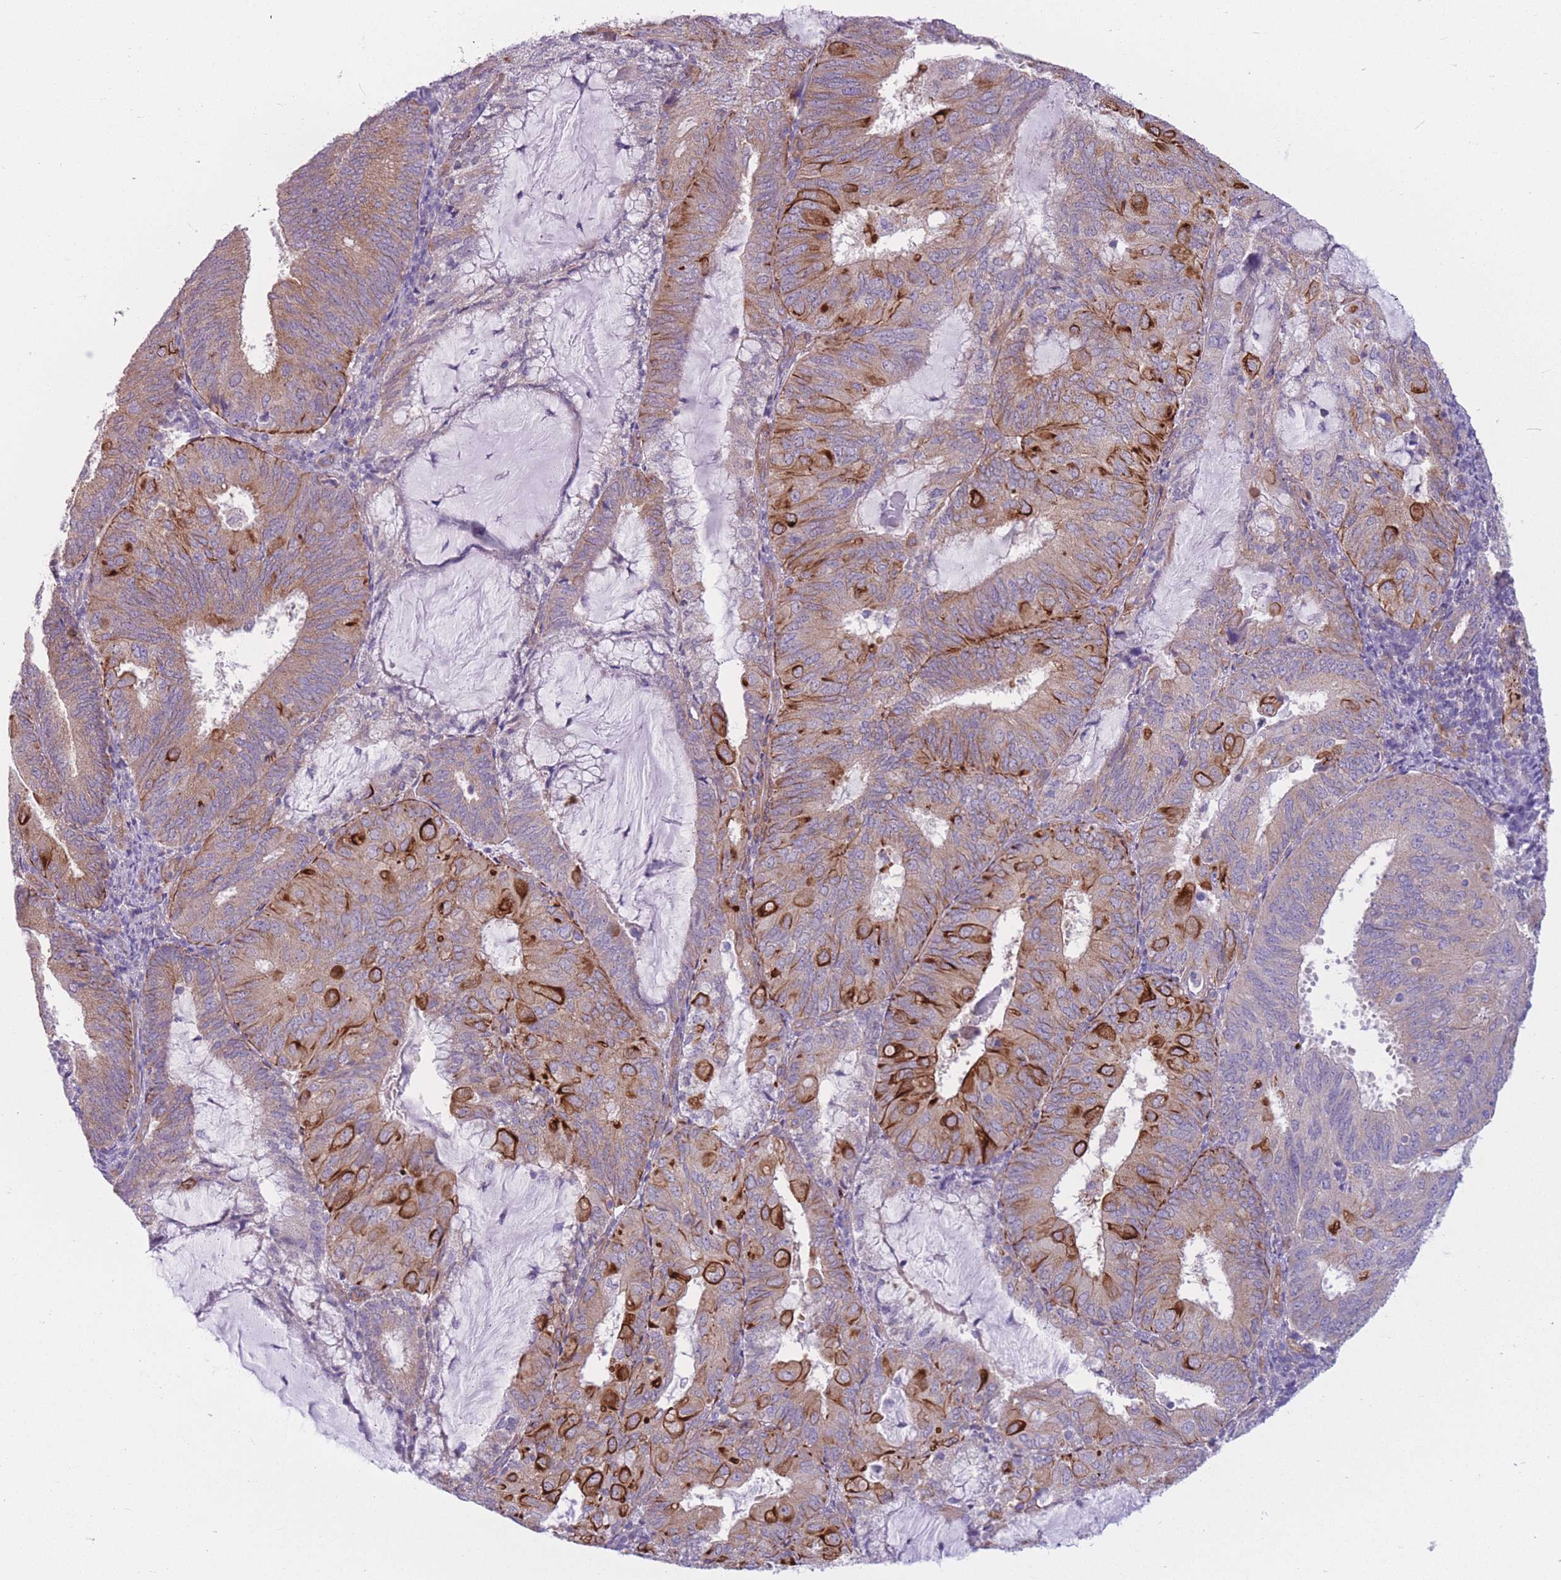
{"staining": {"intensity": "strong", "quantity": "25%-75%", "location": "cytoplasmic/membranous"}, "tissue": "endometrial cancer", "cell_type": "Tumor cells", "image_type": "cancer", "snomed": [{"axis": "morphology", "description": "Adenocarcinoma, NOS"}, {"axis": "topography", "description": "Endometrium"}], "caption": "DAB immunohistochemical staining of human endometrial cancer (adenocarcinoma) displays strong cytoplasmic/membranous protein positivity in about 25%-75% of tumor cells. The staining is performed using DAB brown chromogen to label protein expression. The nuclei are counter-stained blue using hematoxylin.", "gene": "SERPINB3", "patient": {"sex": "female", "age": 81}}